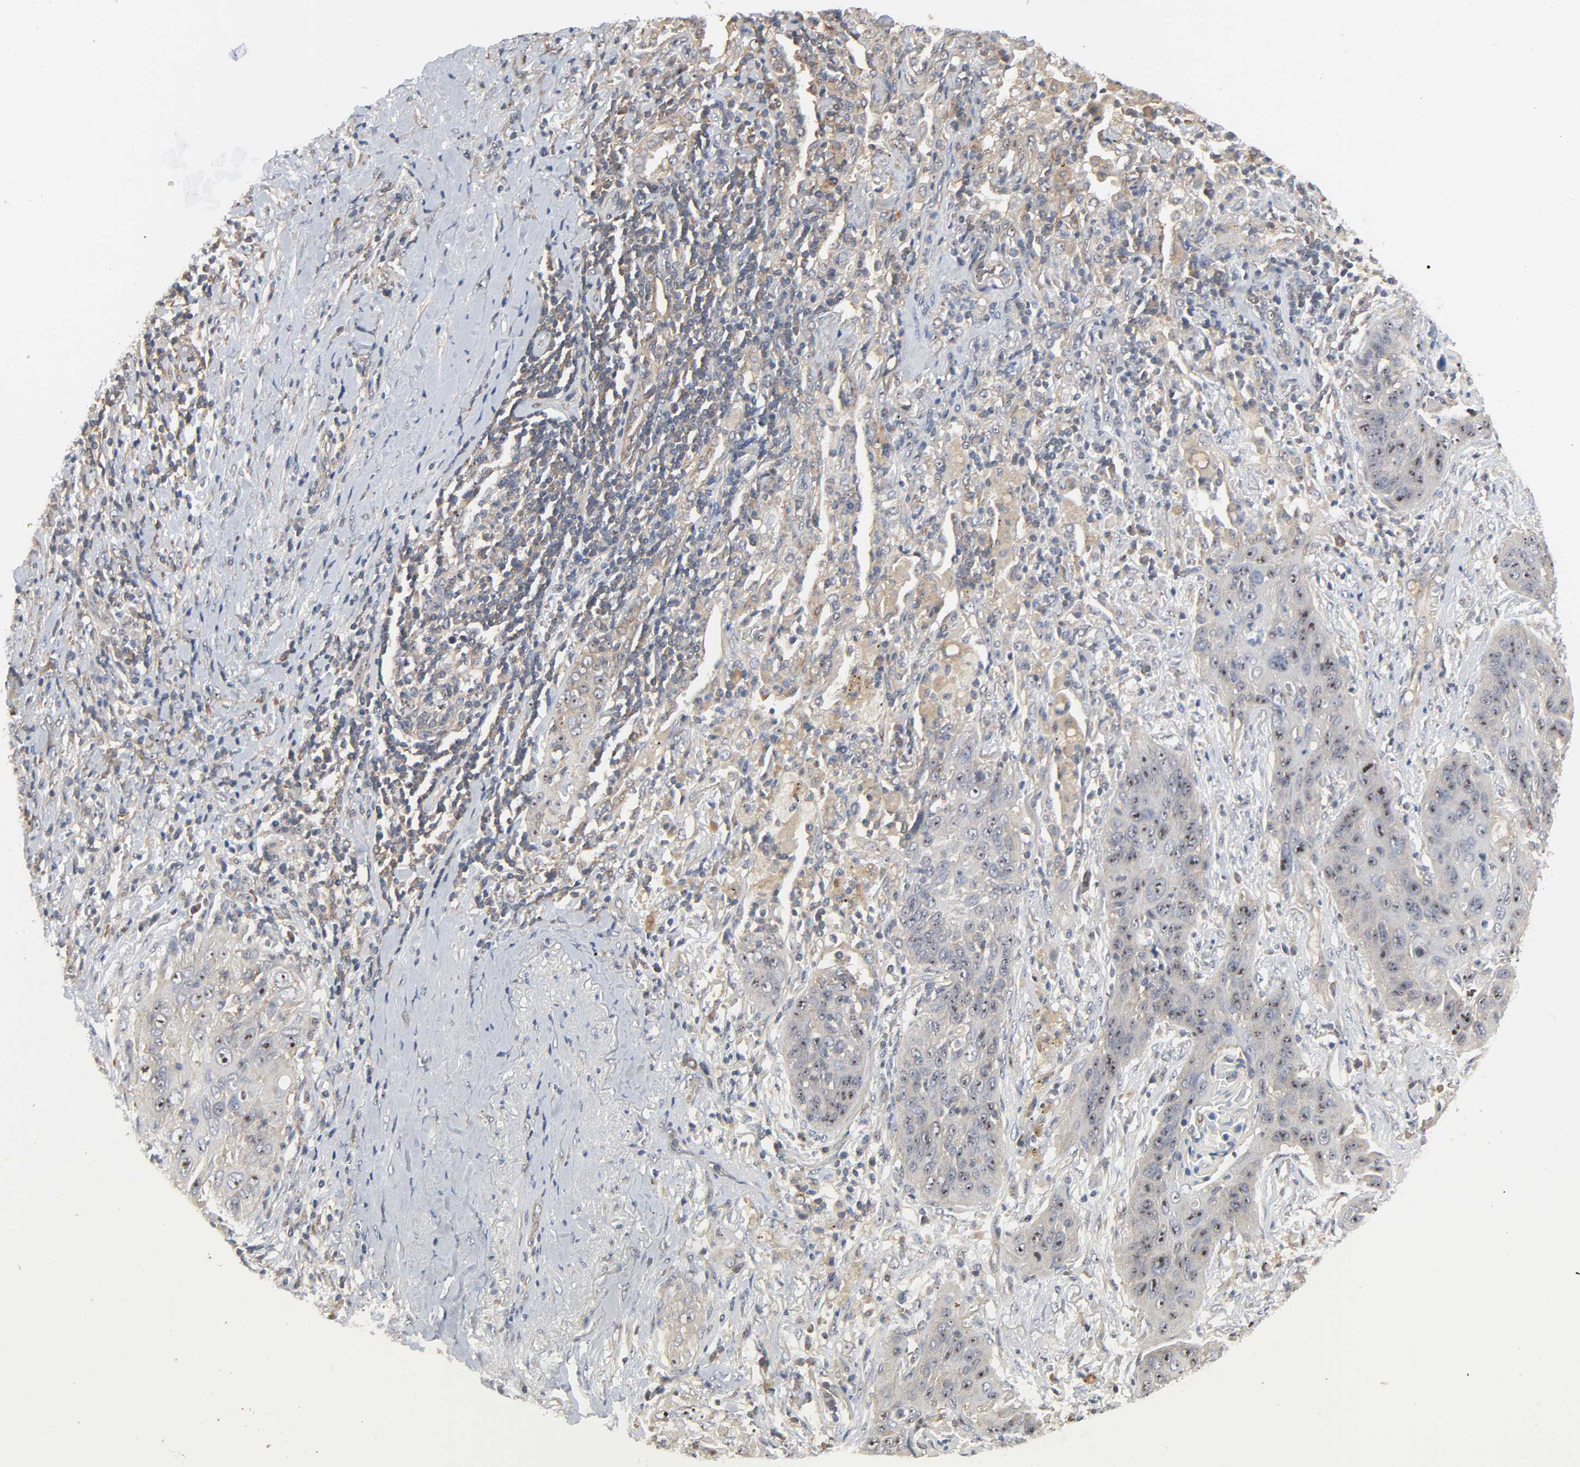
{"staining": {"intensity": "weak", "quantity": "25%-75%", "location": "cytoplasmic/membranous,nuclear"}, "tissue": "lung cancer", "cell_type": "Tumor cells", "image_type": "cancer", "snomed": [{"axis": "morphology", "description": "Squamous cell carcinoma, NOS"}, {"axis": "topography", "description": "Lung"}], "caption": "High-magnification brightfield microscopy of squamous cell carcinoma (lung) stained with DAB (3,3'-diaminobenzidine) (brown) and counterstained with hematoxylin (blue). tumor cells exhibit weak cytoplasmic/membranous and nuclear staining is appreciated in about25%-75% of cells.", "gene": "DDX10", "patient": {"sex": "female", "age": 67}}